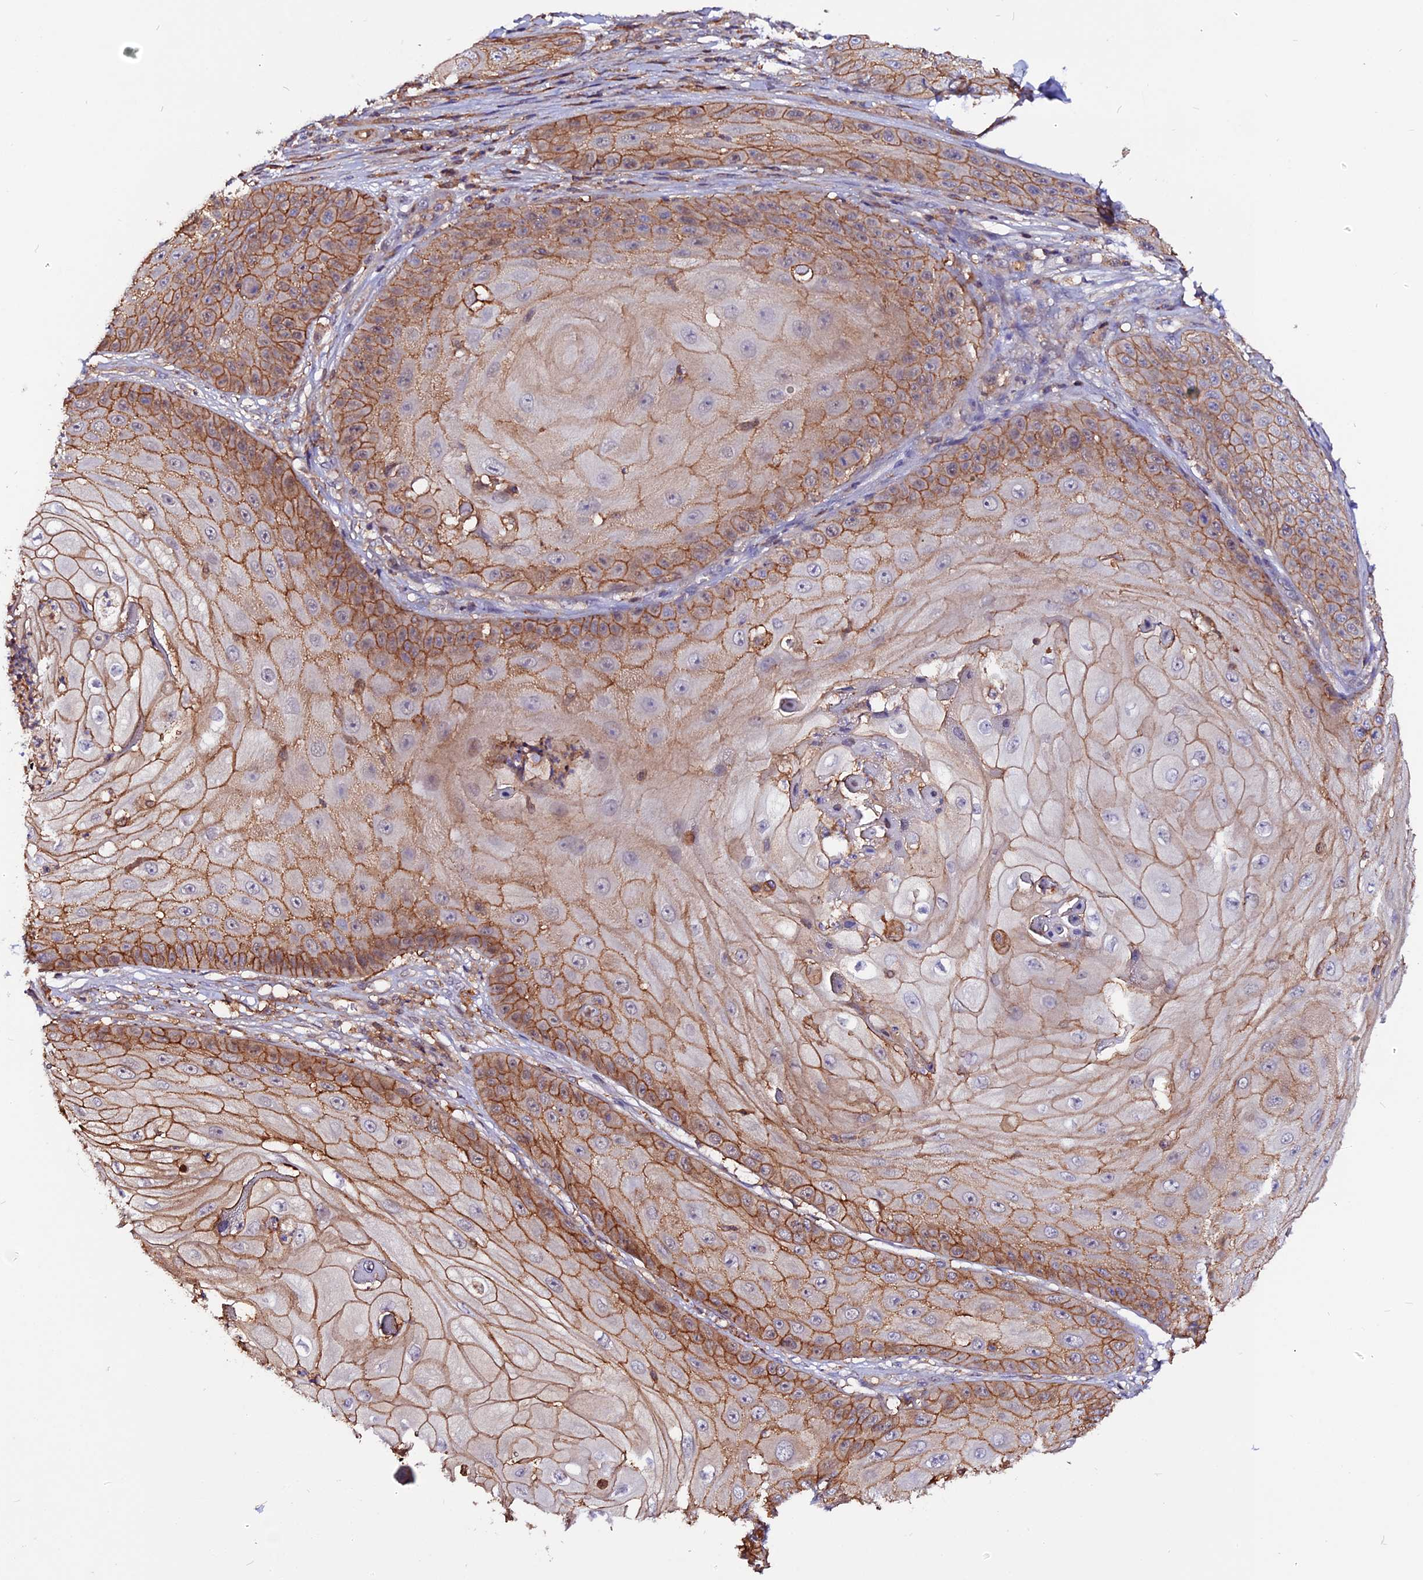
{"staining": {"intensity": "moderate", "quantity": ">75%", "location": "cytoplasmic/membranous"}, "tissue": "skin cancer", "cell_type": "Tumor cells", "image_type": "cancer", "snomed": [{"axis": "morphology", "description": "Squamous cell carcinoma, NOS"}, {"axis": "topography", "description": "Skin"}], "caption": "IHC of human skin cancer (squamous cell carcinoma) demonstrates medium levels of moderate cytoplasmic/membranous staining in approximately >75% of tumor cells.", "gene": "USP17L15", "patient": {"sex": "male", "age": 70}}